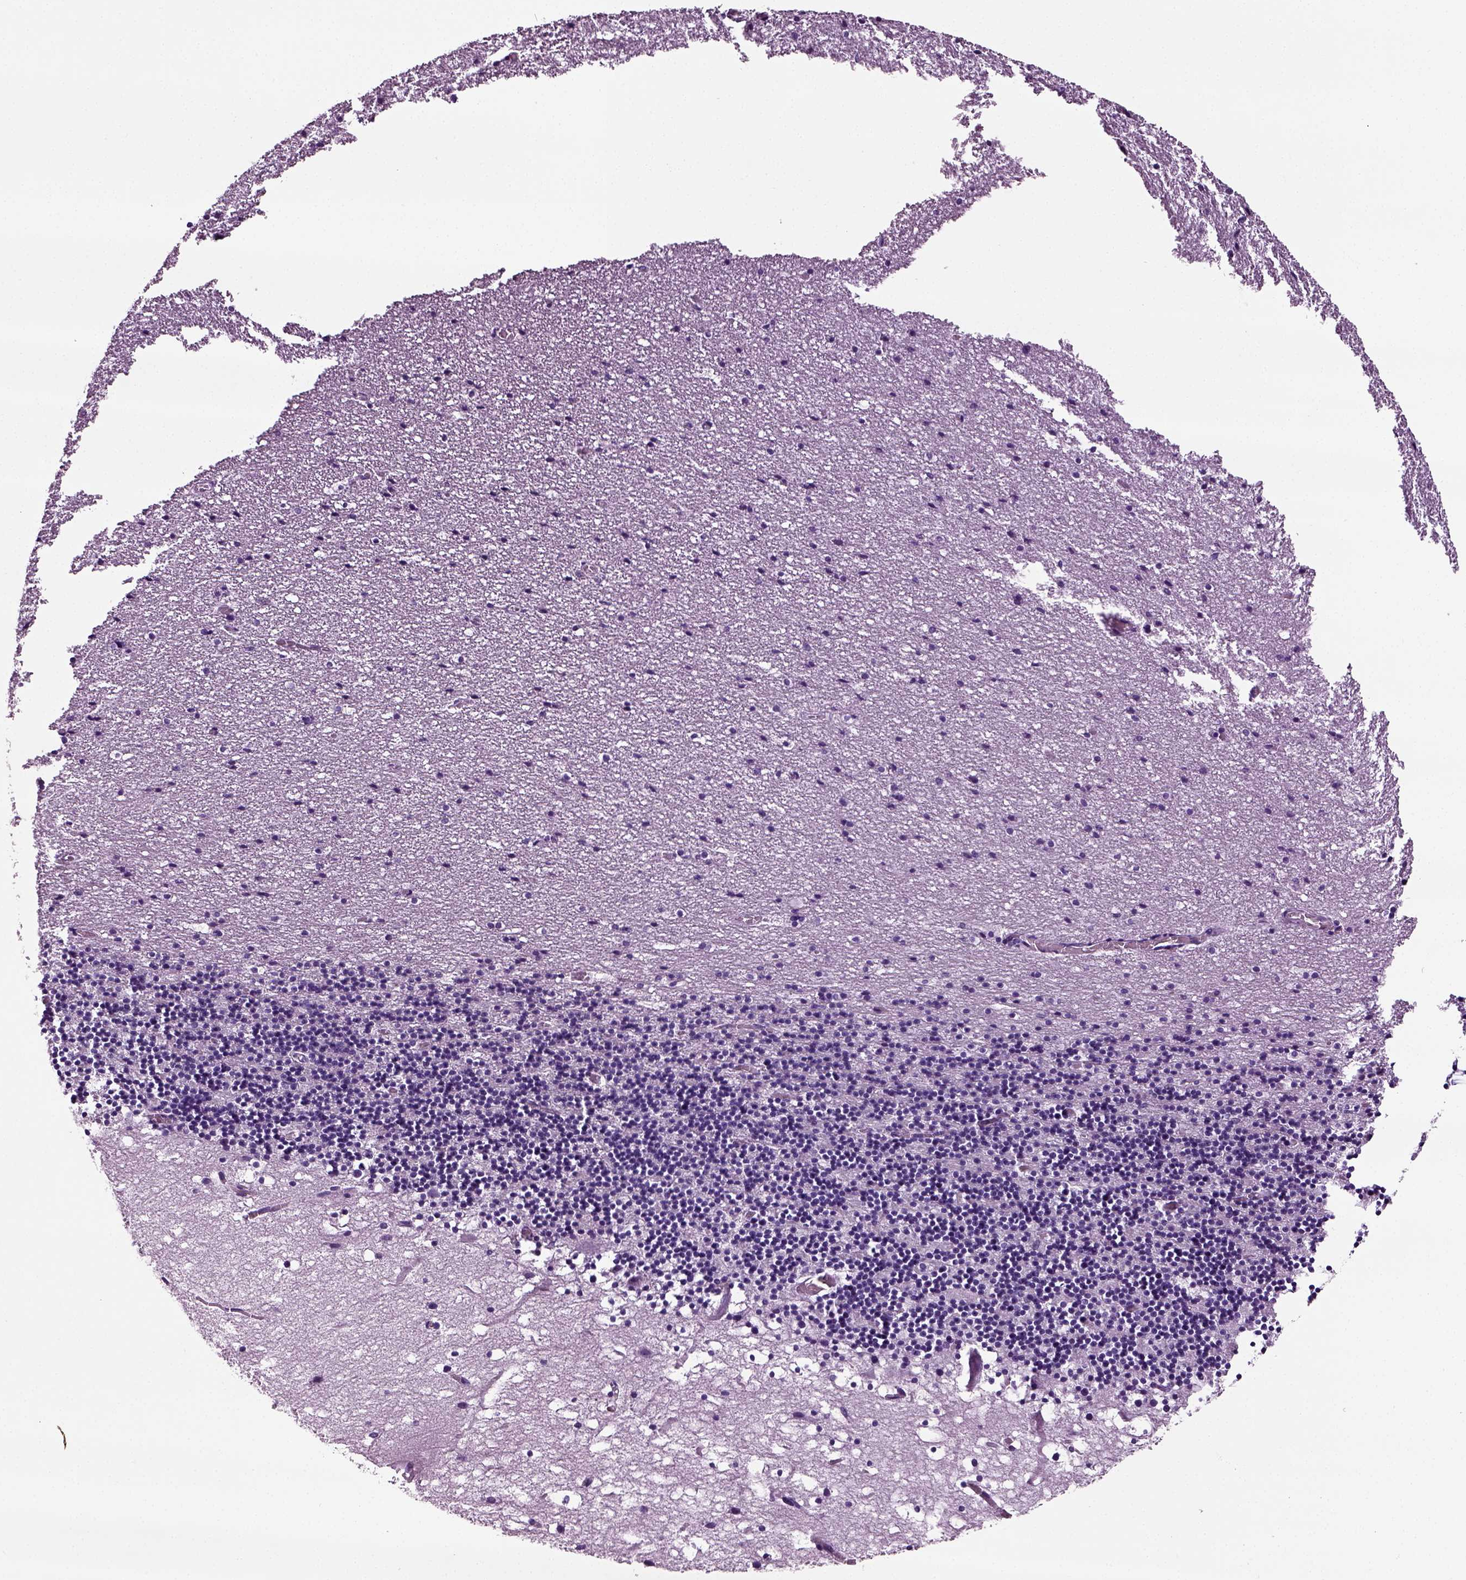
{"staining": {"intensity": "negative", "quantity": "none", "location": "none"}, "tissue": "cerebellum", "cell_type": "Cells in granular layer", "image_type": "normal", "snomed": [{"axis": "morphology", "description": "Normal tissue, NOS"}, {"axis": "topography", "description": "Cerebellum"}], "caption": "The micrograph reveals no staining of cells in granular layer in normal cerebellum.", "gene": "CD109", "patient": {"sex": "male", "age": 37}}